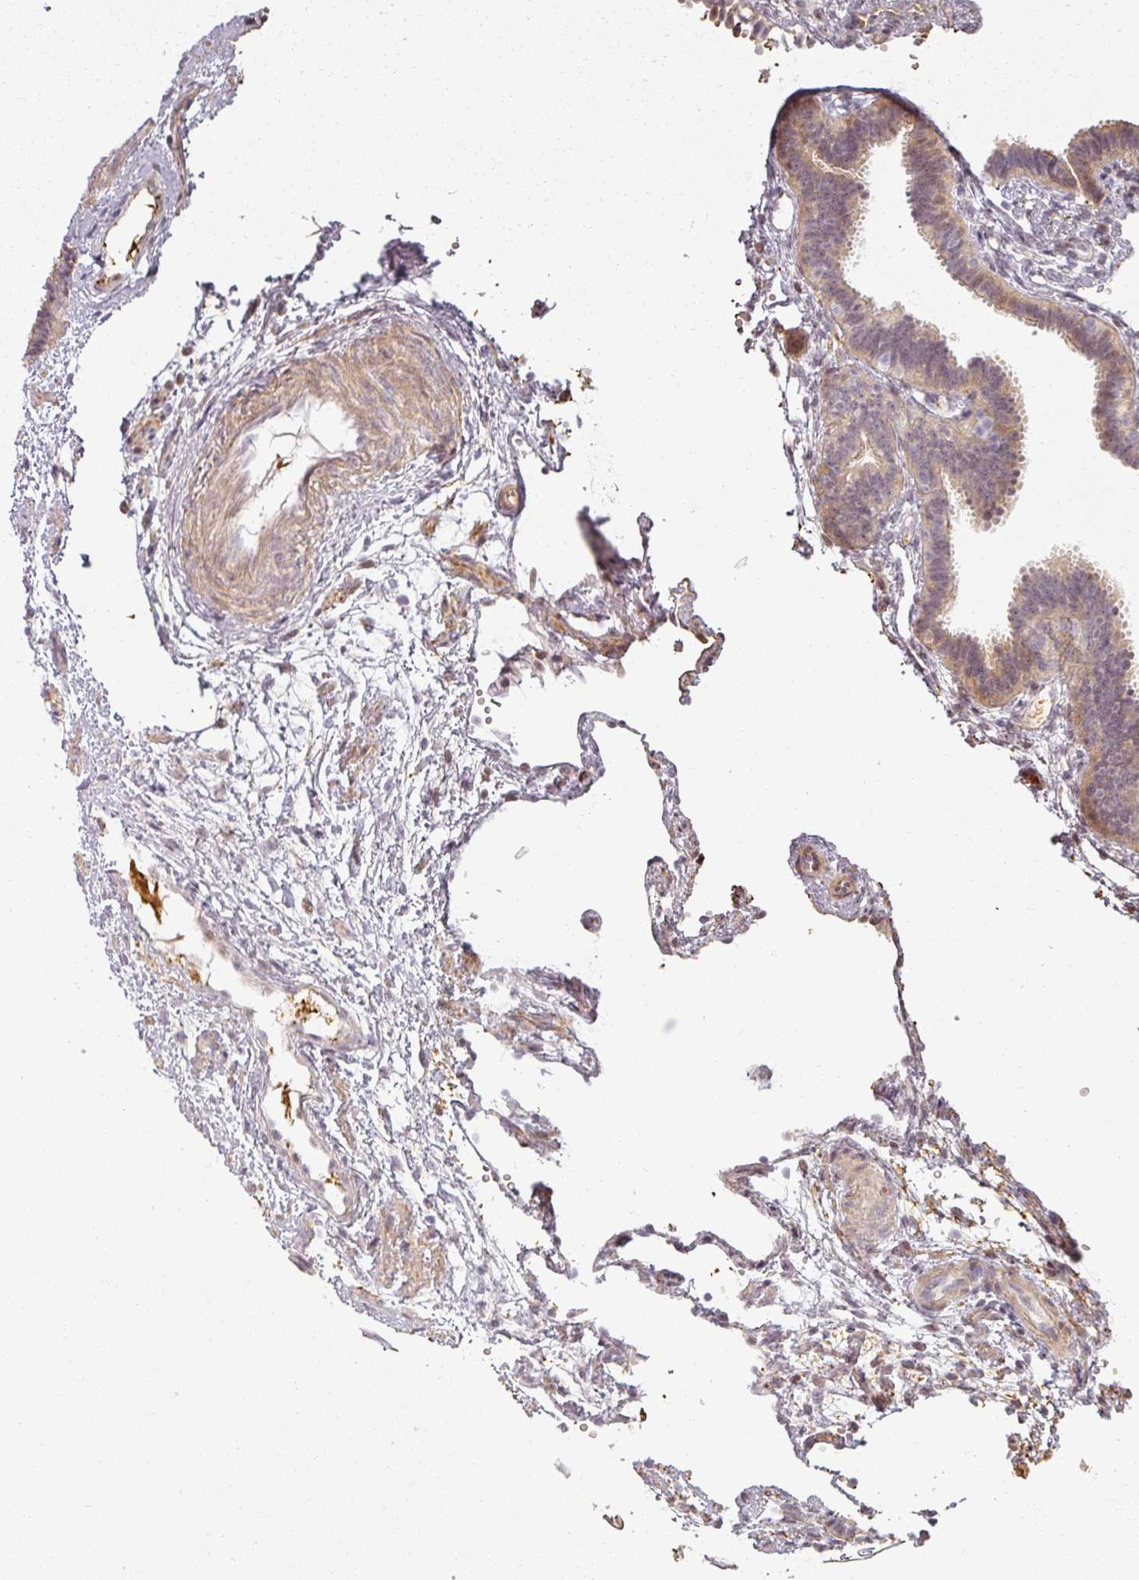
{"staining": {"intensity": "weak", "quantity": "25%-75%", "location": "cytoplasmic/membranous,nuclear"}, "tissue": "fallopian tube", "cell_type": "Glandular cells", "image_type": "normal", "snomed": [{"axis": "morphology", "description": "Normal tissue, NOS"}, {"axis": "topography", "description": "Fallopian tube"}], "caption": "Immunohistochemical staining of normal human fallopian tube displays weak cytoplasmic/membranous,nuclear protein staining in approximately 25%-75% of glandular cells.", "gene": "MED19", "patient": {"sex": "female", "age": 37}}